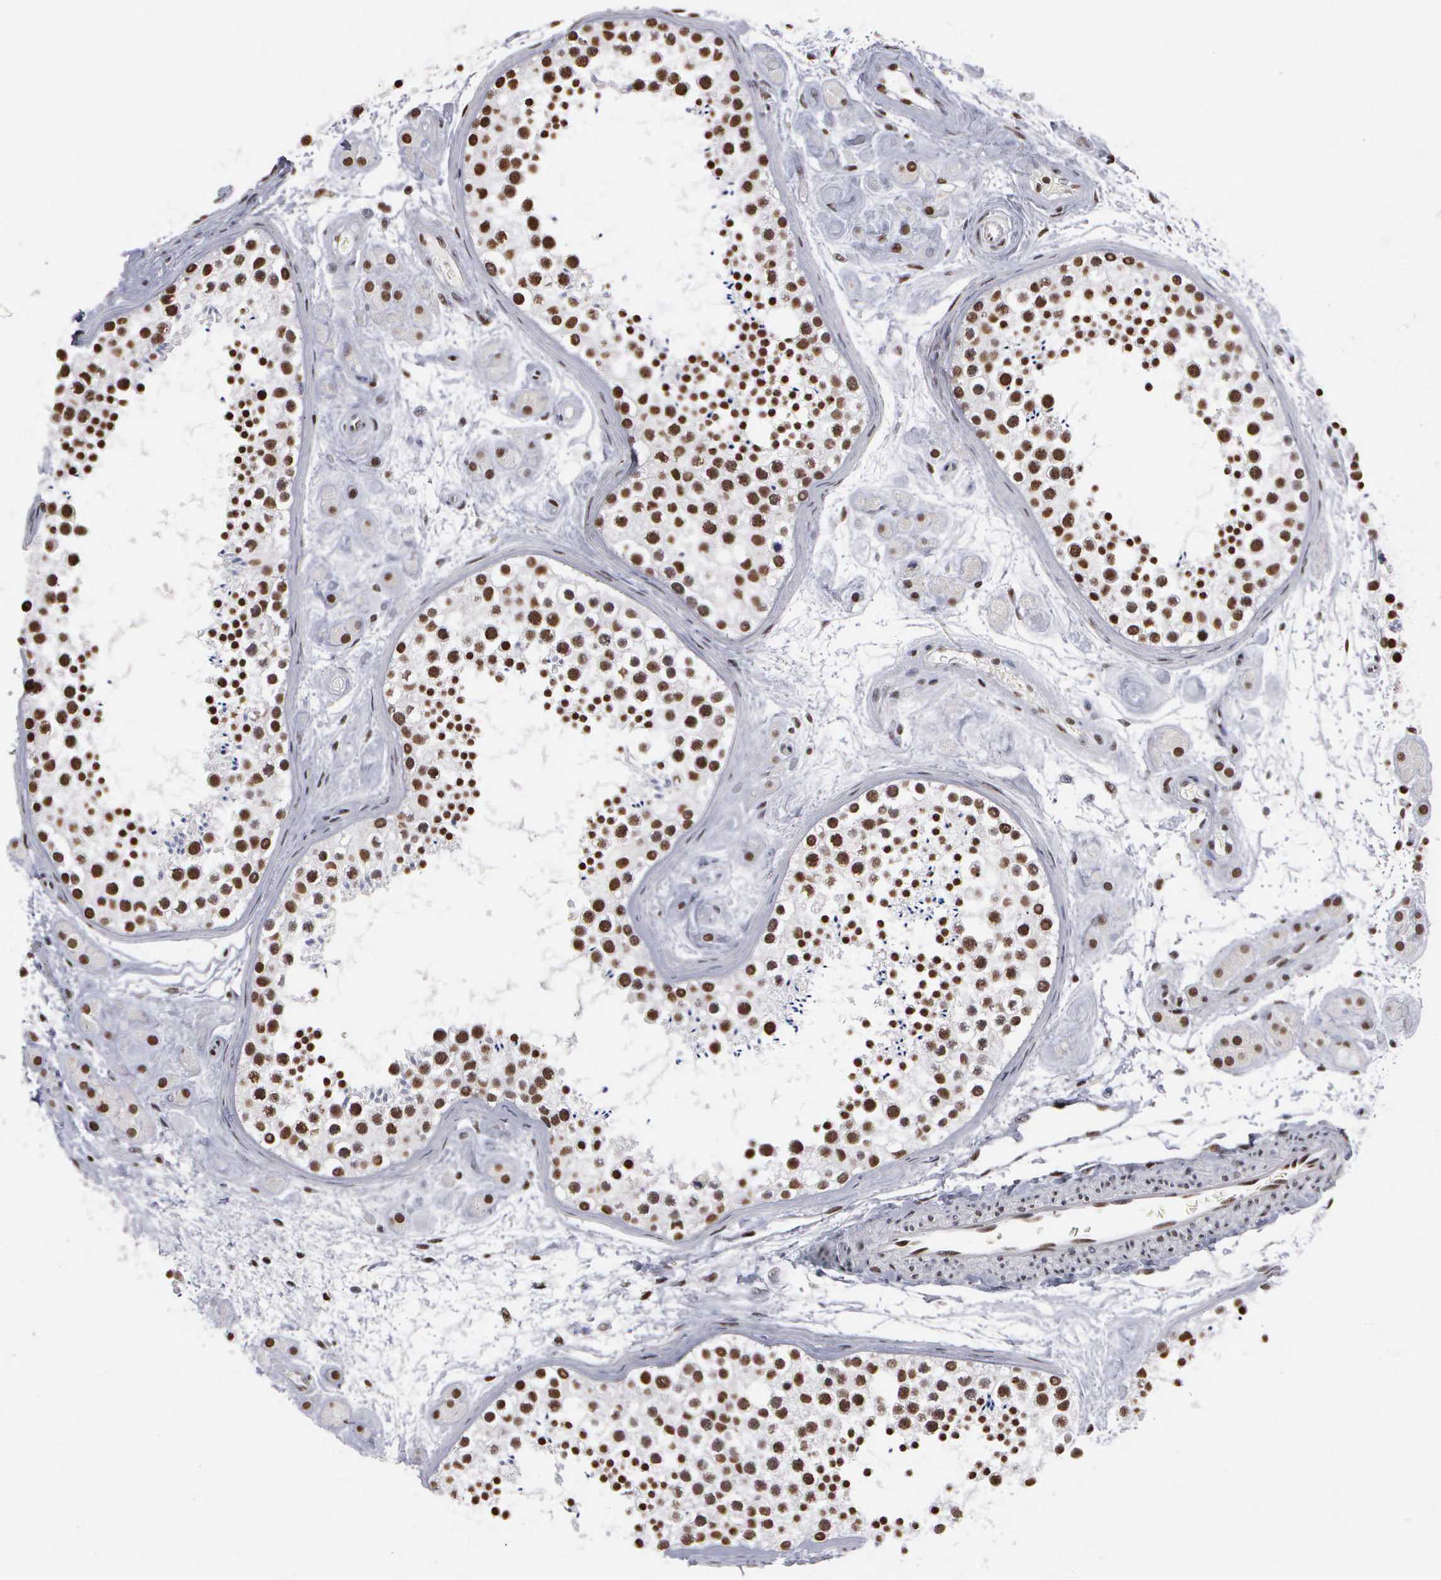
{"staining": {"intensity": "strong", "quantity": ">75%", "location": "nuclear"}, "tissue": "testis", "cell_type": "Cells in seminiferous ducts", "image_type": "normal", "snomed": [{"axis": "morphology", "description": "Normal tissue, NOS"}, {"axis": "topography", "description": "Testis"}], "caption": "This is a photomicrograph of immunohistochemistry staining of normal testis, which shows strong staining in the nuclear of cells in seminiferous ducts.", "gene": "KIAA0586", "patient": {"sex": "male", "age": 38}}